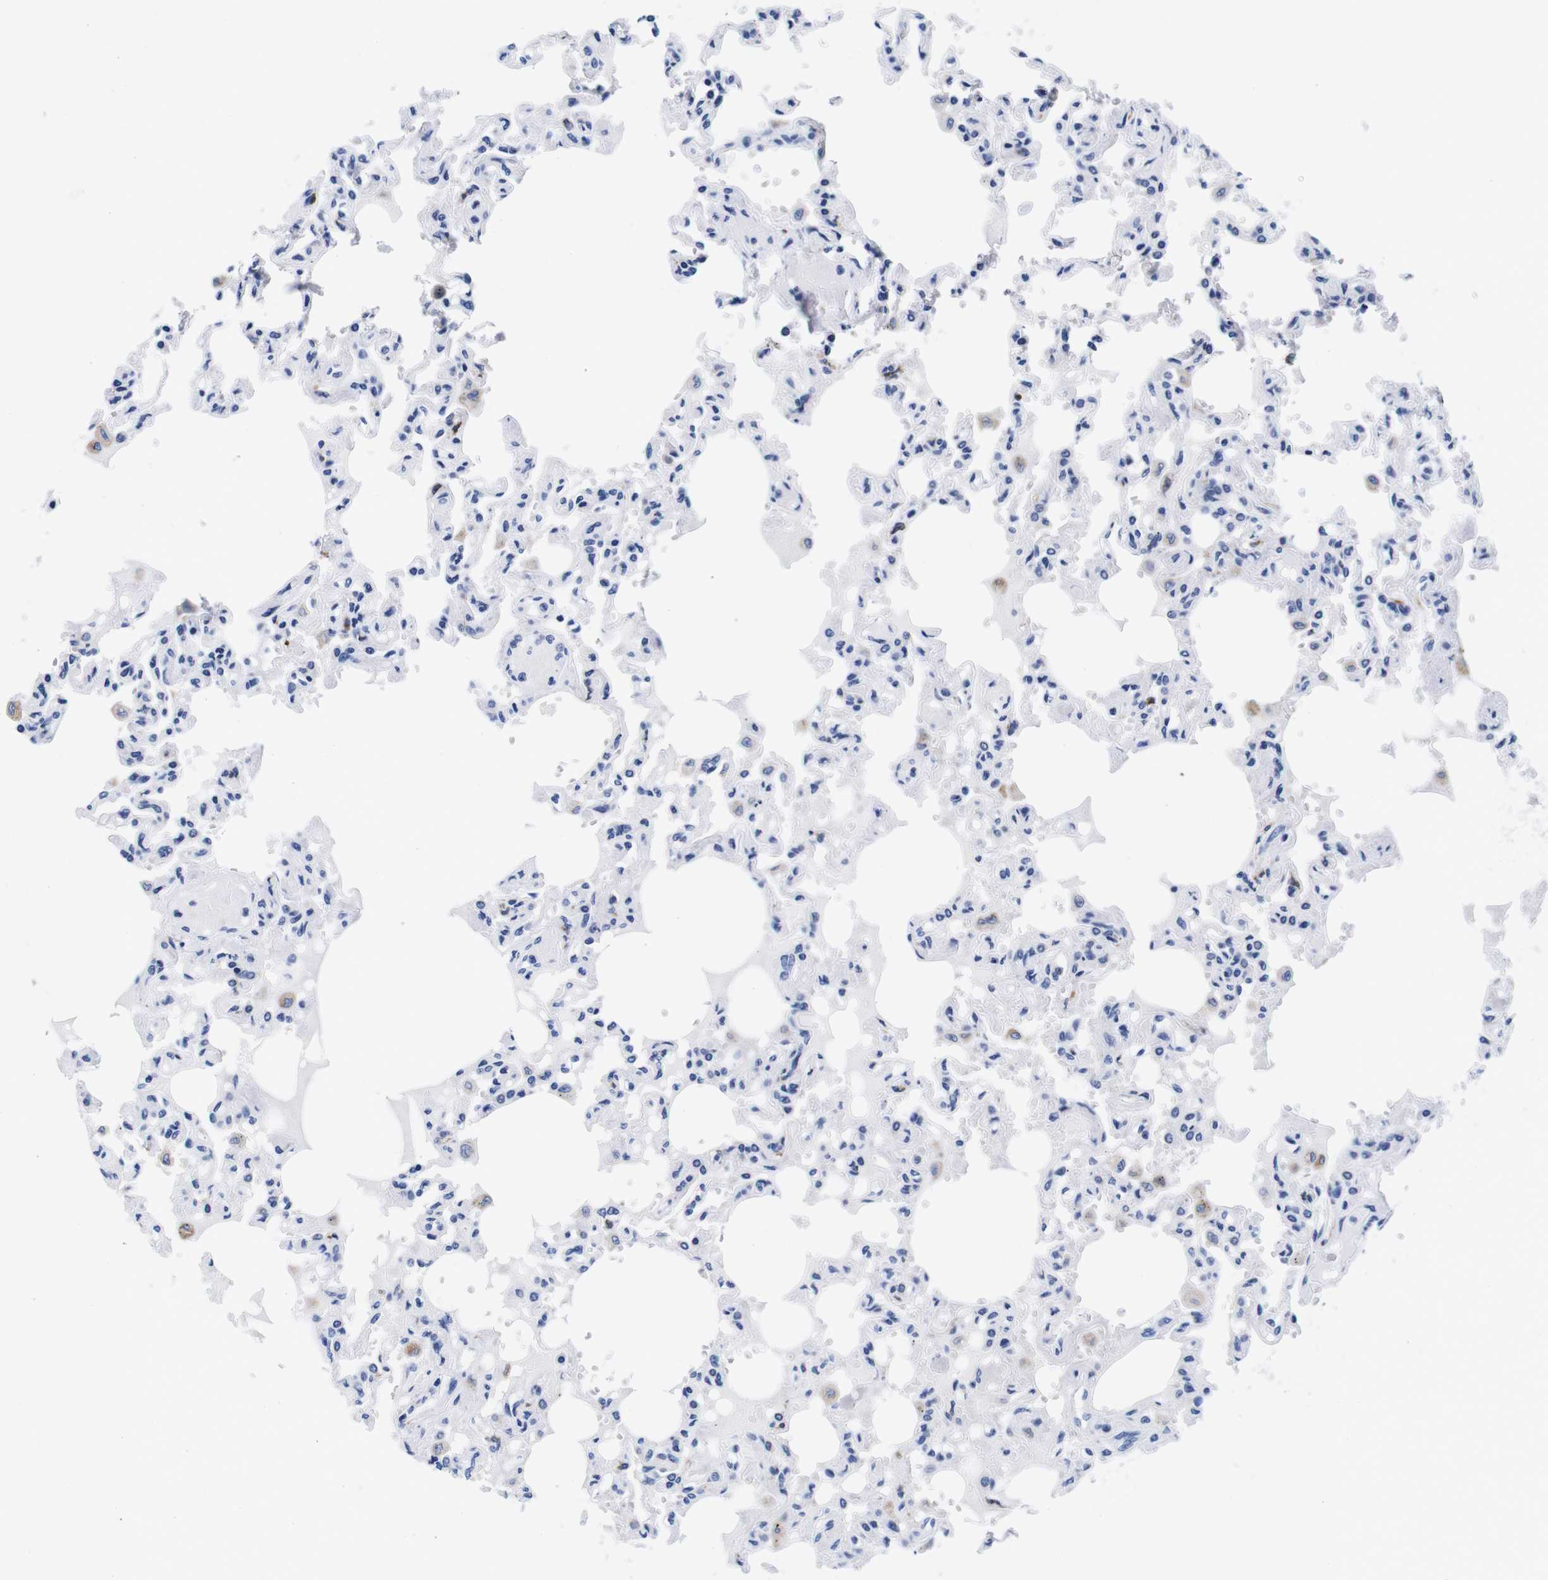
{"staining": {"intensity": "negative", "quantity": "none", "location": "none"}, "tissue": "lung", "cell_type": "Alveolar cells", "image_type": "normal", "snomed": [{"axis": "morphology", "description": "Normal tissue, NOS"}, {"axis": "topography", "description": "Lung"}], "caption": "High power microscopy micrograph of an IHC histopathology image of unremarkable lung, revealing no significant staining in alveolar cells.", "gene": "ENSG00000248993", "patient": {"sex": "male", "age": 21}}